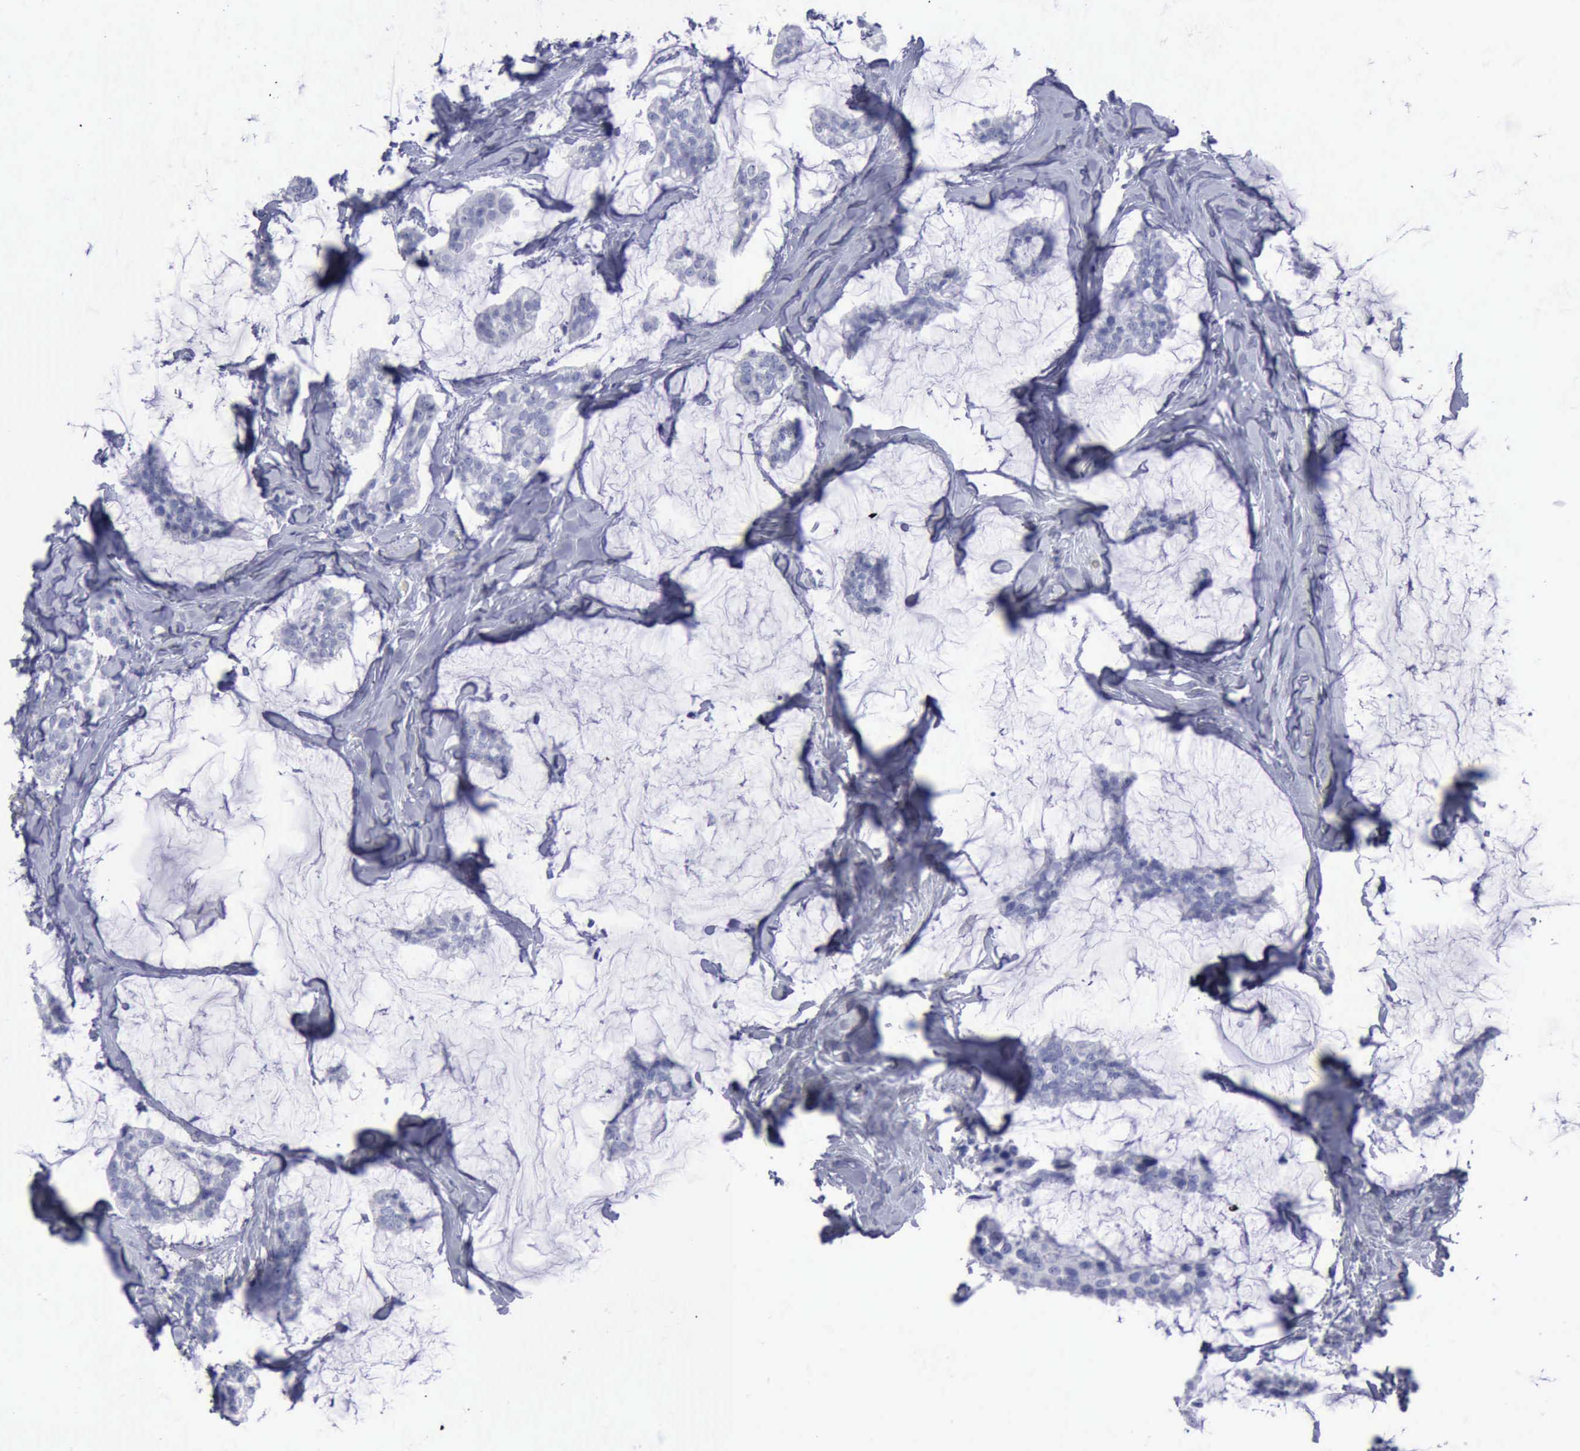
{"staining": {"intensity": "negative", "quantity": "none", "location": "none"}, "tissue": "breast cancer", "cell_type": "Tumor cells", "image_type": "cancer", "snomed": [{"axis": "morphology", "description": "Duct carcinoma"}, {"axis": "topography", "description": "Breast"}], "caption": "Immunohistochemical staining of human breast cancer shows no significant expression in tumor cells.", "gene": "KRT13", "patient": {"sex": "female", "age": 93}}